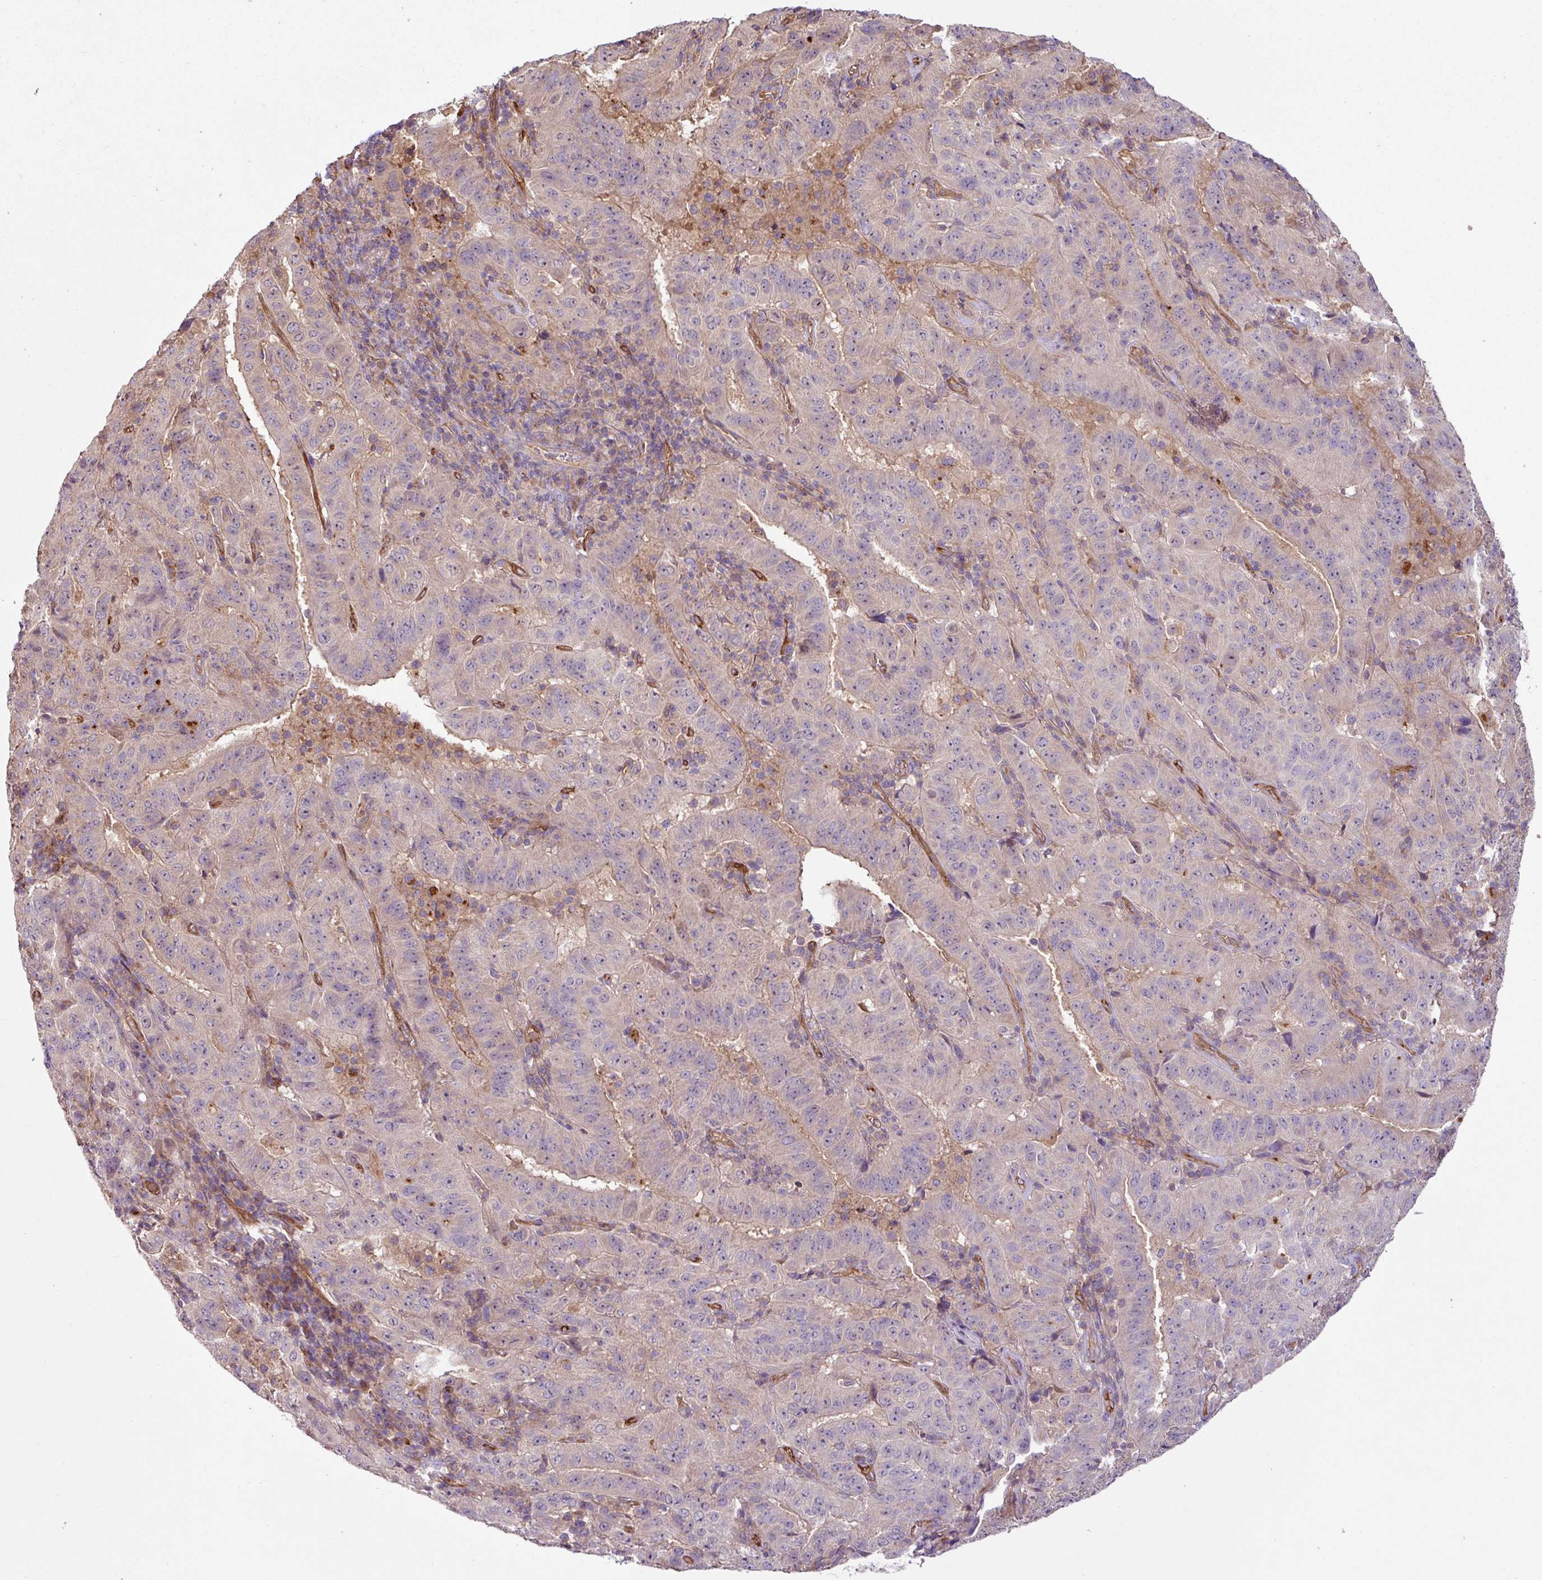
{"staining": {"intensity": "negative", "quantity": "none", "location": "none"}, "tissue": "pancreatic cancer", "cell_type": "Tumor cells", "image_type": "cancer", "snomed": [{"axis": "morphology", "description": "Adenocarcinoma, NOS"}, {"axis": "topography", "description": "Pancreas"}], "caption": "High power microscopy image of an immunohistochemistry (IHC) micrograph of adenocarcinoma (pancreatic), revealing no significant positivity in tumor cells.", "gene": "ZNF106", "patient": {"sex": "male", "age": 63}}